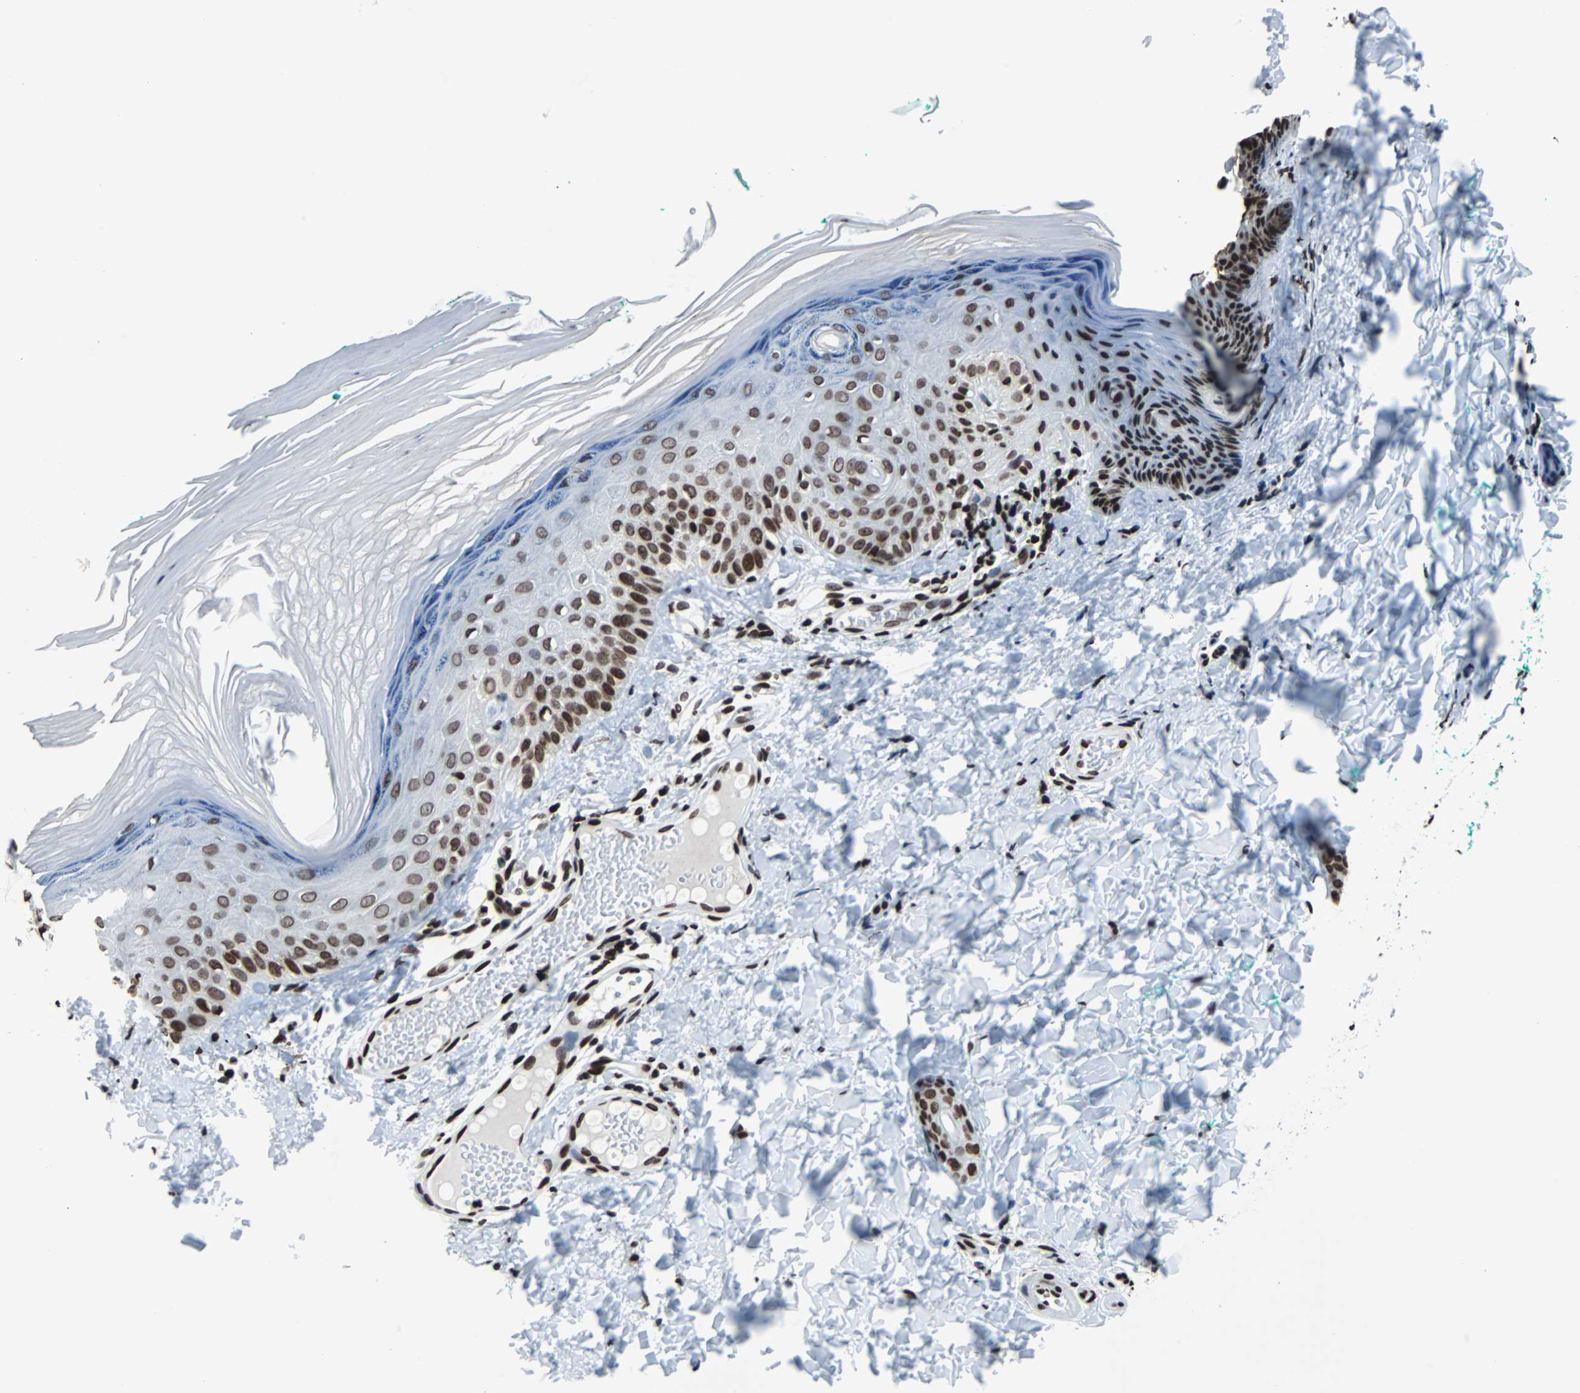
{"staining": {"intensity": "strong", "quantity": ">75%", "location": "nuclear"}, "tissue": "skin", "cell_type": "Fibroblasts", "image_type": "normal", "snomed": [{"axis": "morphology", "description": "Normal tissue, NOS"}, {"axis": "topography", "description": "Skin"}], "caption": "An image of human skin stained for a protein shows strong nuclear brown staining in fibroblasts. (Stains: DAB in brown, nuclei in blue, Microscopy: brightfield microscopy at high magnification).", "gene": "H2BC18", "patient": {"sex": "male", "age": 26}}